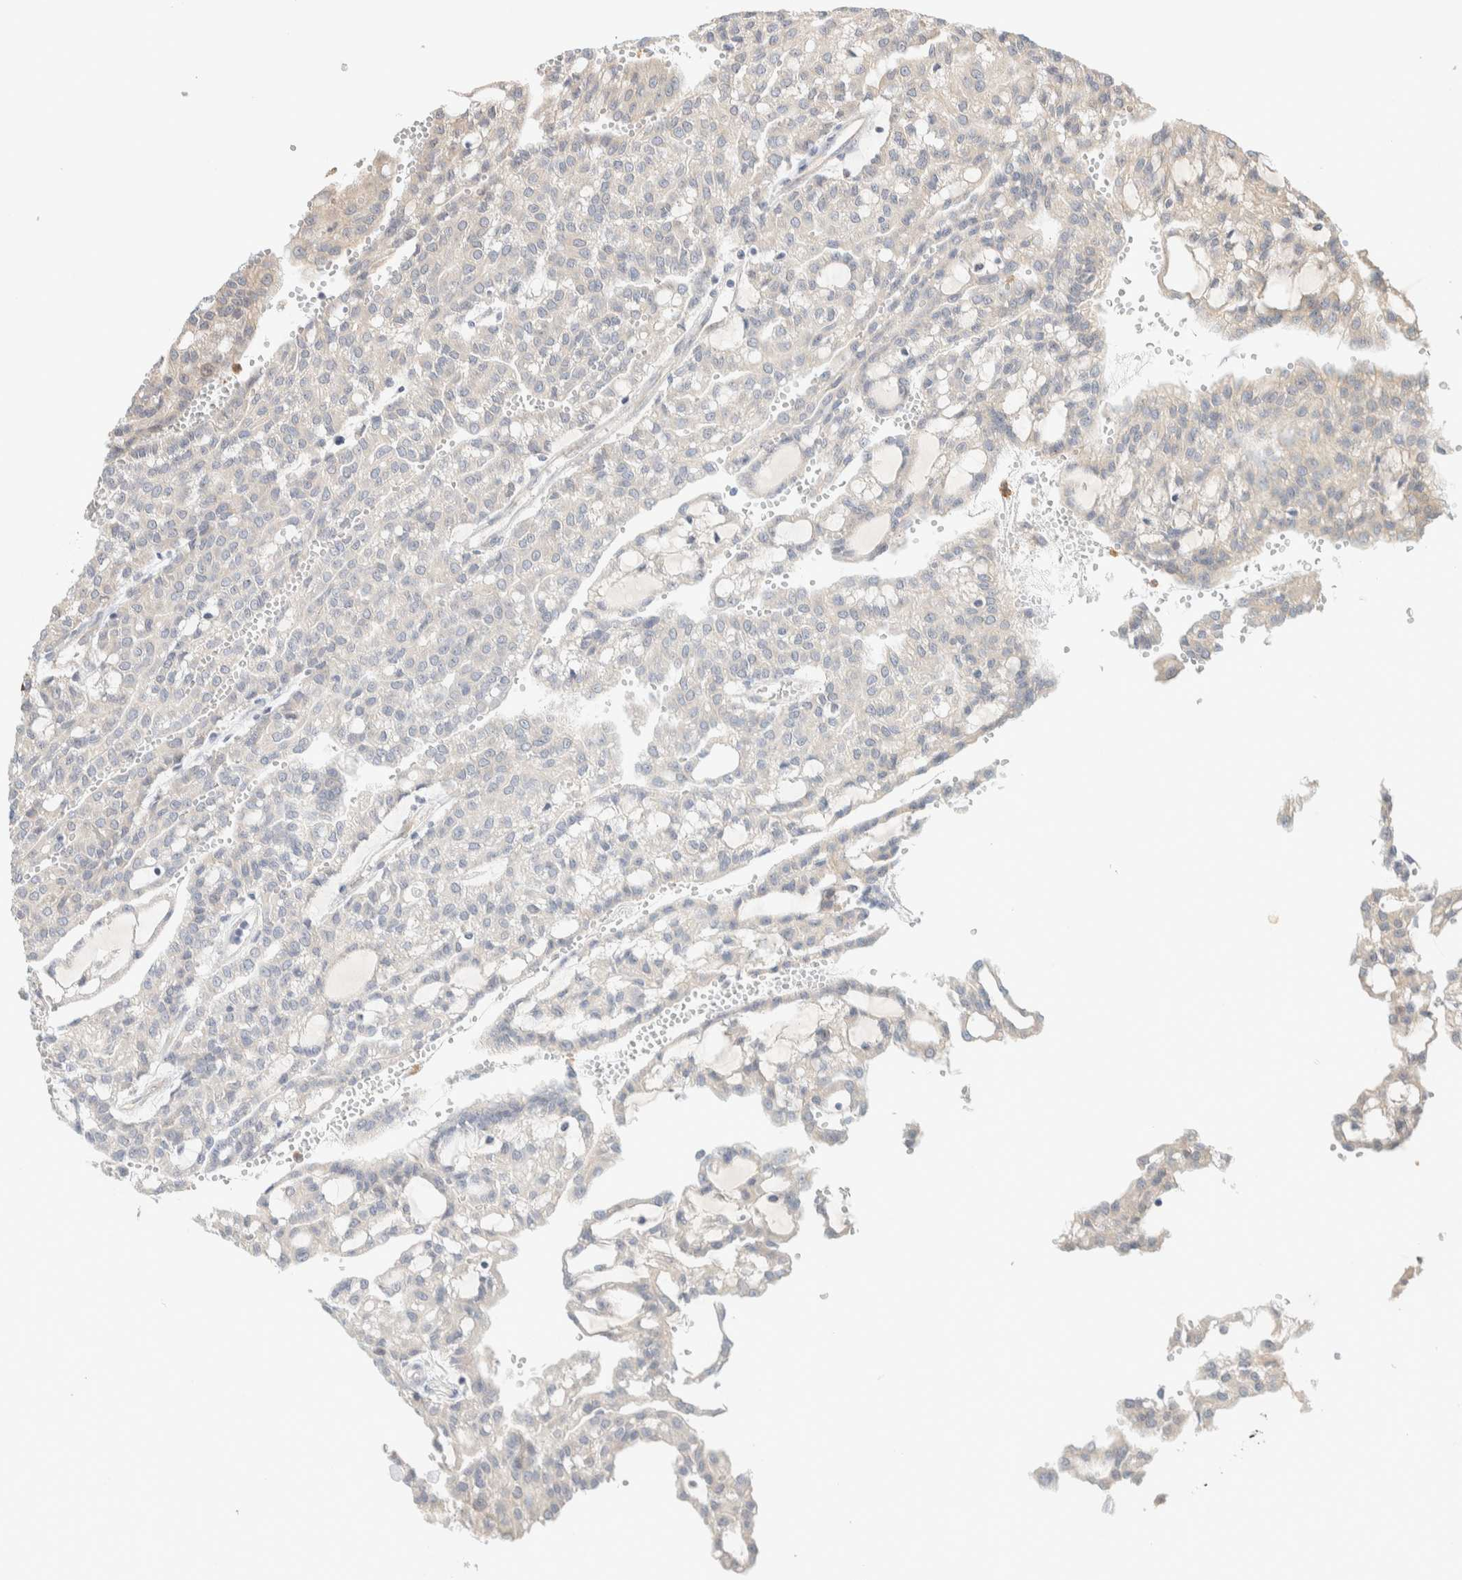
{"staining": {"intensity": "negative", "quantity": "none", "location": "none"}, "tissue": "renal cancer", "cell_type": "Tumor cells", "image_type": "cancer", "snomed": [{"axis": "morphology", "description": "Adenocarcinoma, NOS"}, {"axis": "topography", "description": "Kidney"}], "caption": "The image demonstrates no significant expression in tumor cells of renal cancer.", "gene": "TTC3", "patient": {"sex": "male", "age": 63}}